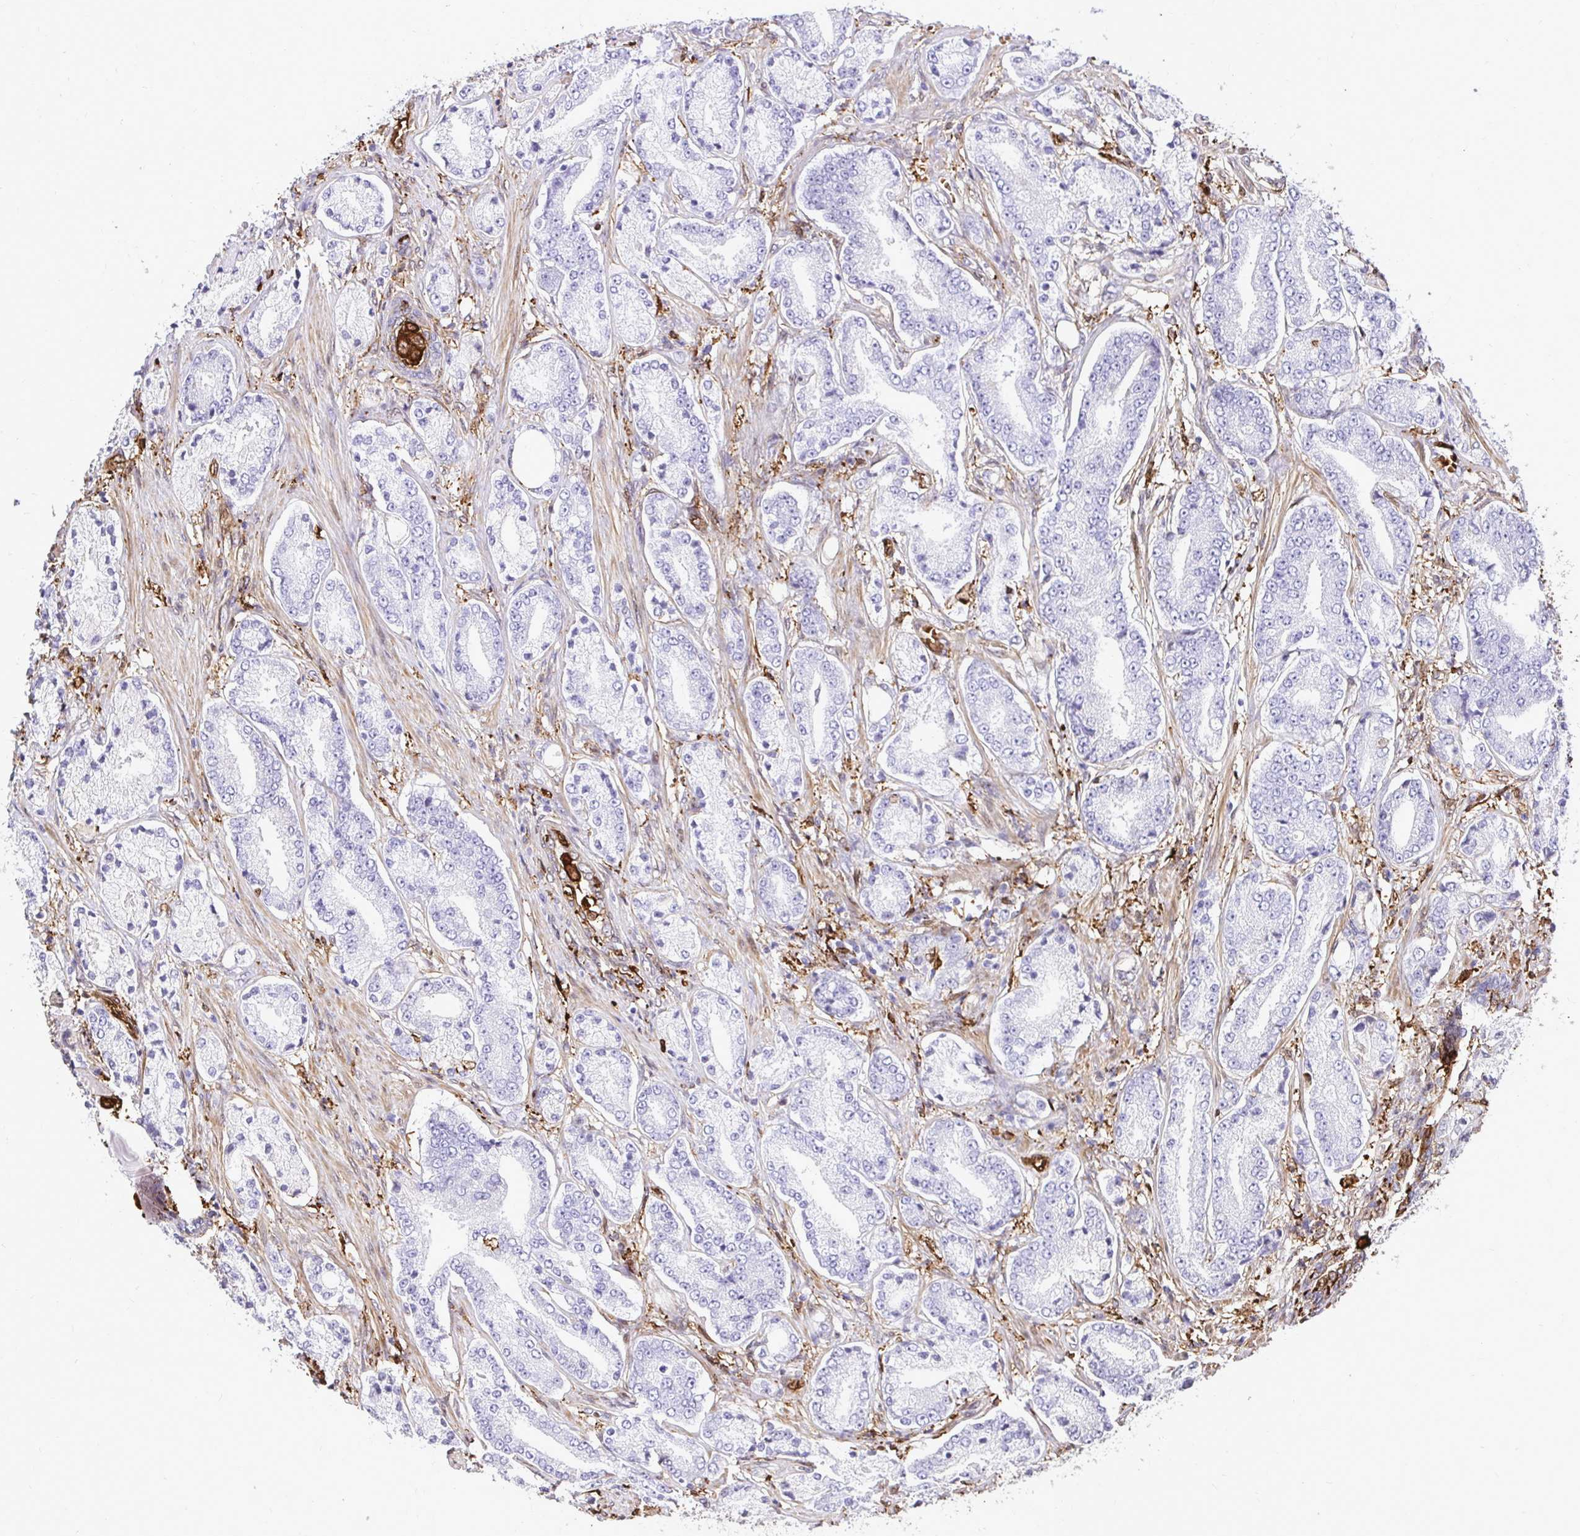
{"staining": {"intensity": "negative", "quantity": "none", "location": "none"}, "tissue": "prostate cancer", "cell_type": "Tumor cells", "image_type": "cancer", "snomed": [{"axis": "morphology", "description": "Adenocarcinoma, High grade"}, {"axis": "topography", "description": "Prostate and seminal vesicle, NOS"}], "caption": "High magnification brightfield microscopy of prostate high-grade adenocarcinoma stained with DAB (brown) and counterstained with hematoxylin (blue): tumor cells show no significant expression. (DAB IHC, high magnification).", "gene": "GSN", "patient": {"sex": "male", "age": 61}}